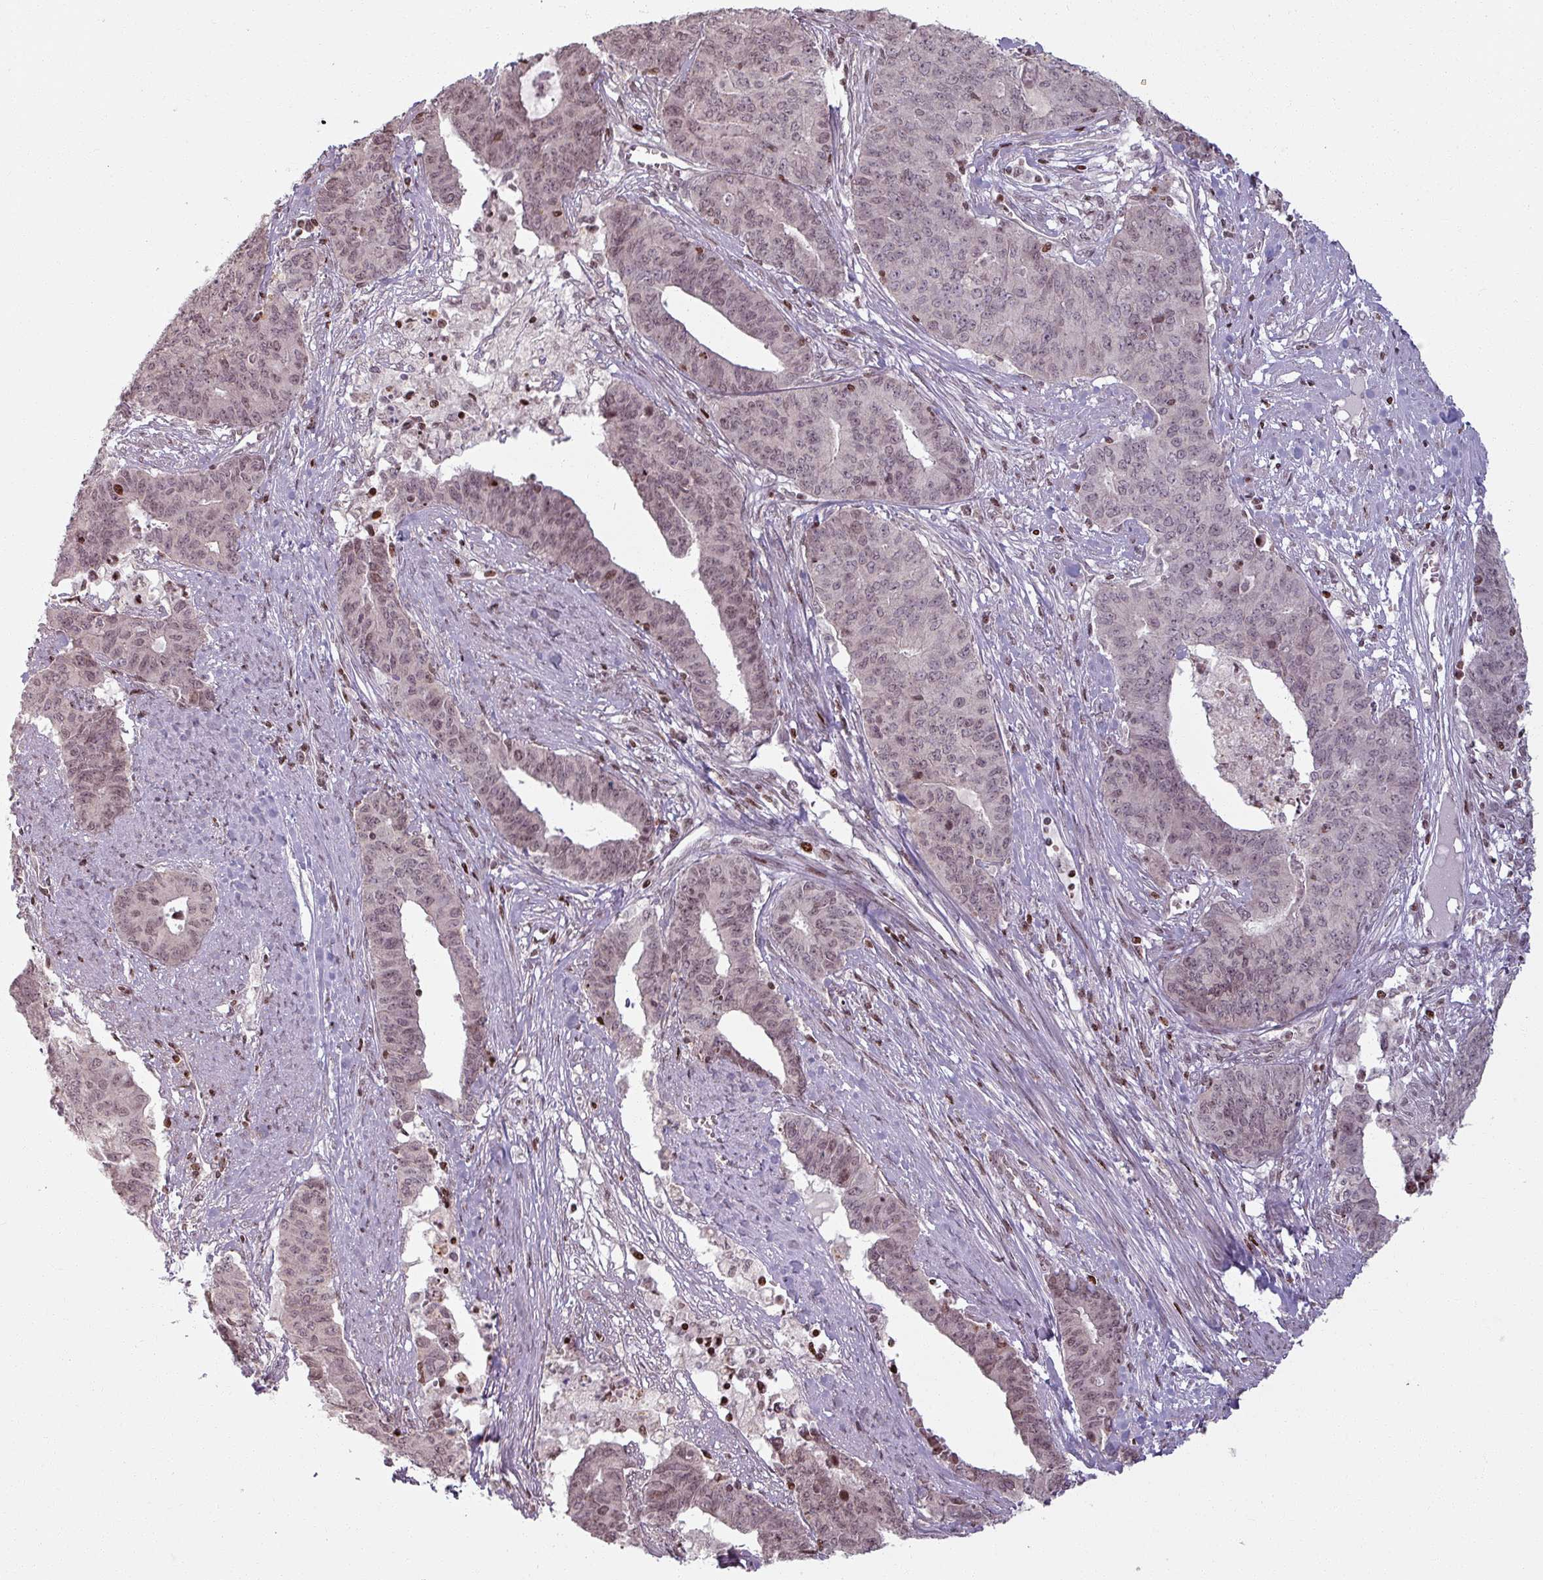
{"staining": {"intensity": "moderate", "quantity": ">75%", "location": "nuclear"}, "tissue": "endometrial cancer", "cell_type": "Tumor cells", "image_type": "cancer", "snomed": [{"axis": "morphology", "description": "Adenocarcinoma, NOS"}, {"axis": "topography", "description": "Endometrium"}], "caption": "Moderate nuclear positivity is seen in about >75% of tumor cells in endometrial cancer (adenocarcinoma).", "gene": "NCOR1", "patient": {"sex": "female", "age": 59}}